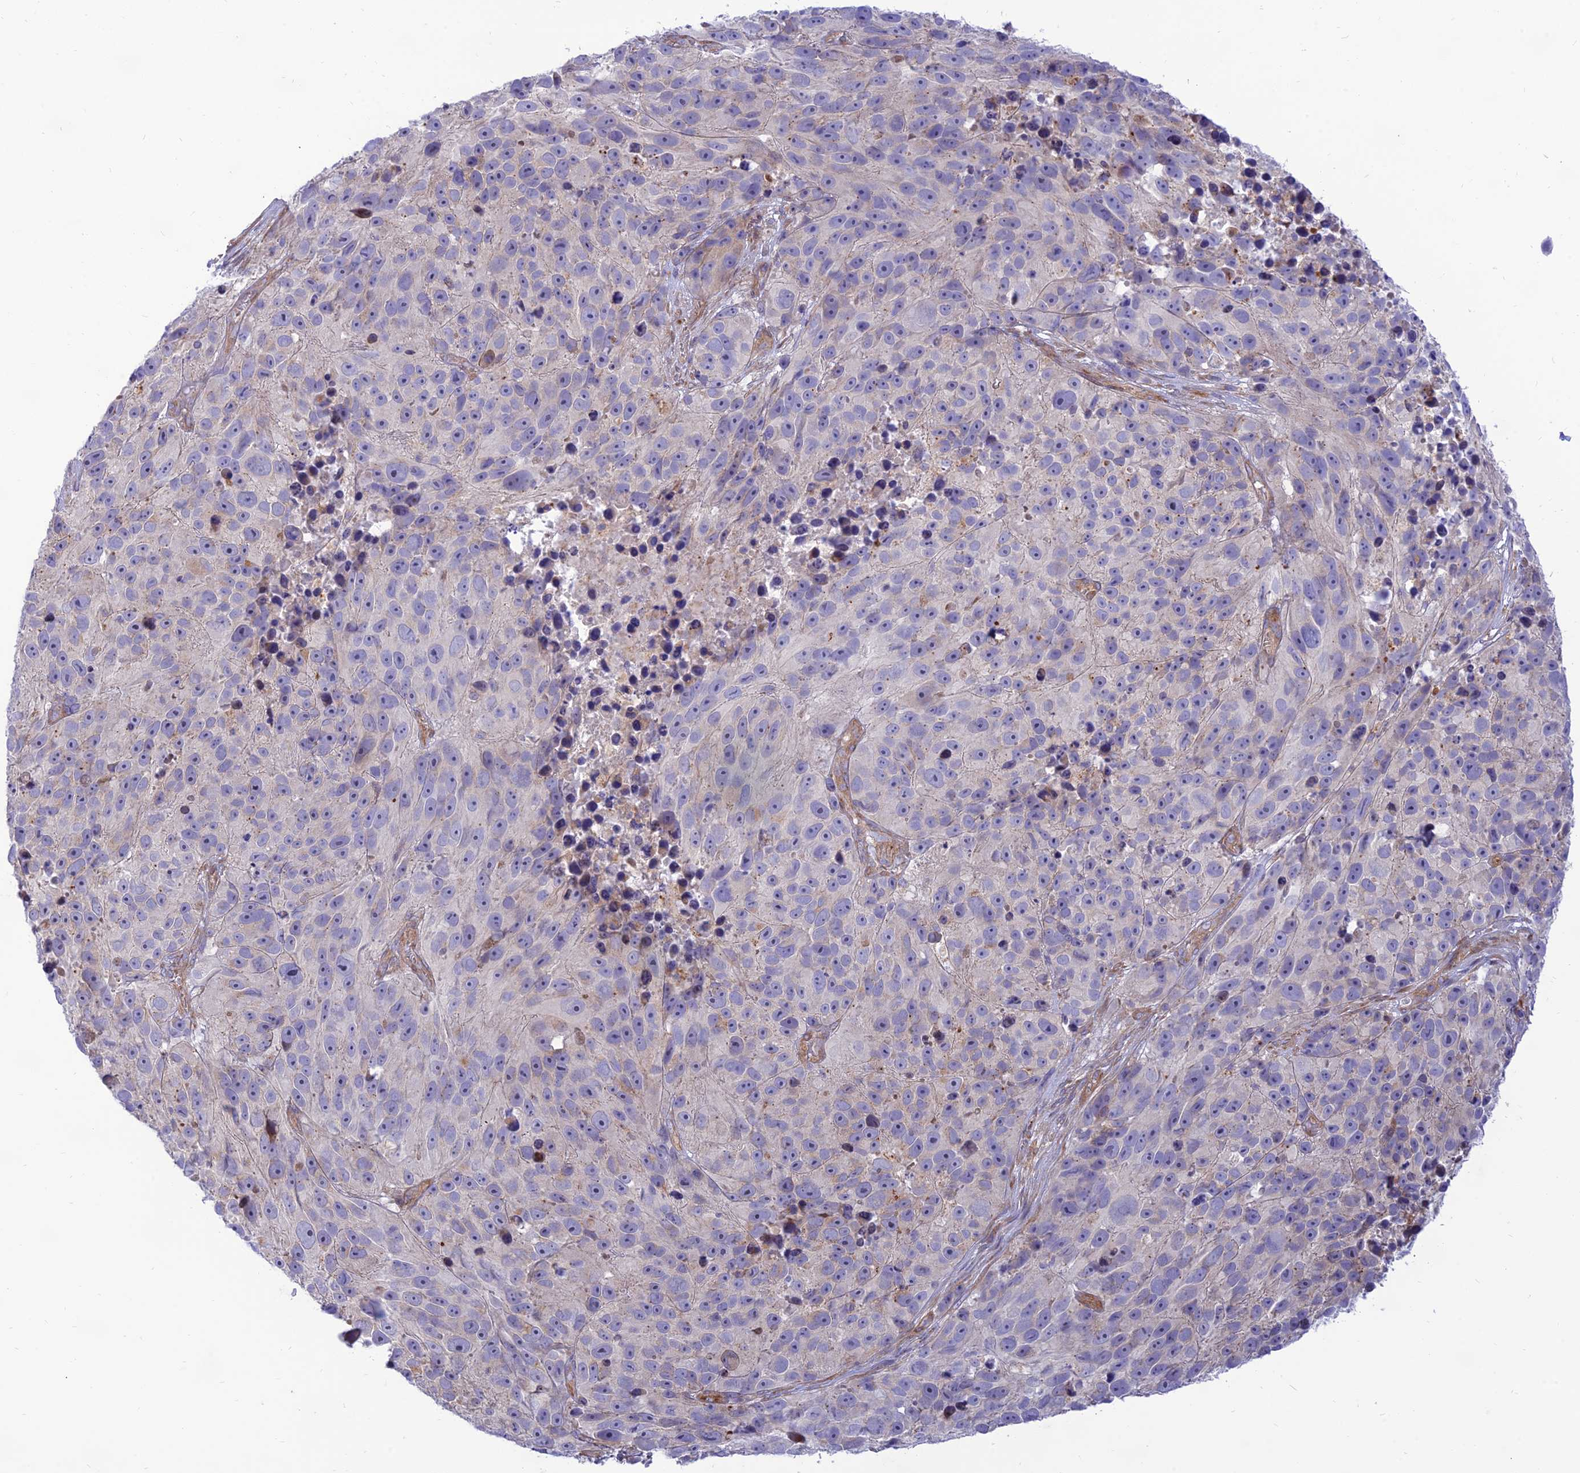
{"staining": {"intensity": "negative", "quantity": "none", "location": "none"}, "tissue": "melanoma", "cell_type": "Tumor cells", "image_type": "cancer", "snomed": [{"axis": "morphology", "description": "Malignant melanoma, NOS"}, {"axis": "topography", "description": "Skin"}], "caption": "A micrograph of malignant melanoma stained for a protein demonstrates no brown staining in tumor cells. (Stains: DAB immunohistochemistry with hematoxylin counter stain, Microscopy: brightfield microscopy at high magnification).", "gene": "KCNAB1", "patient": {"sex": "male", "age": 84}}